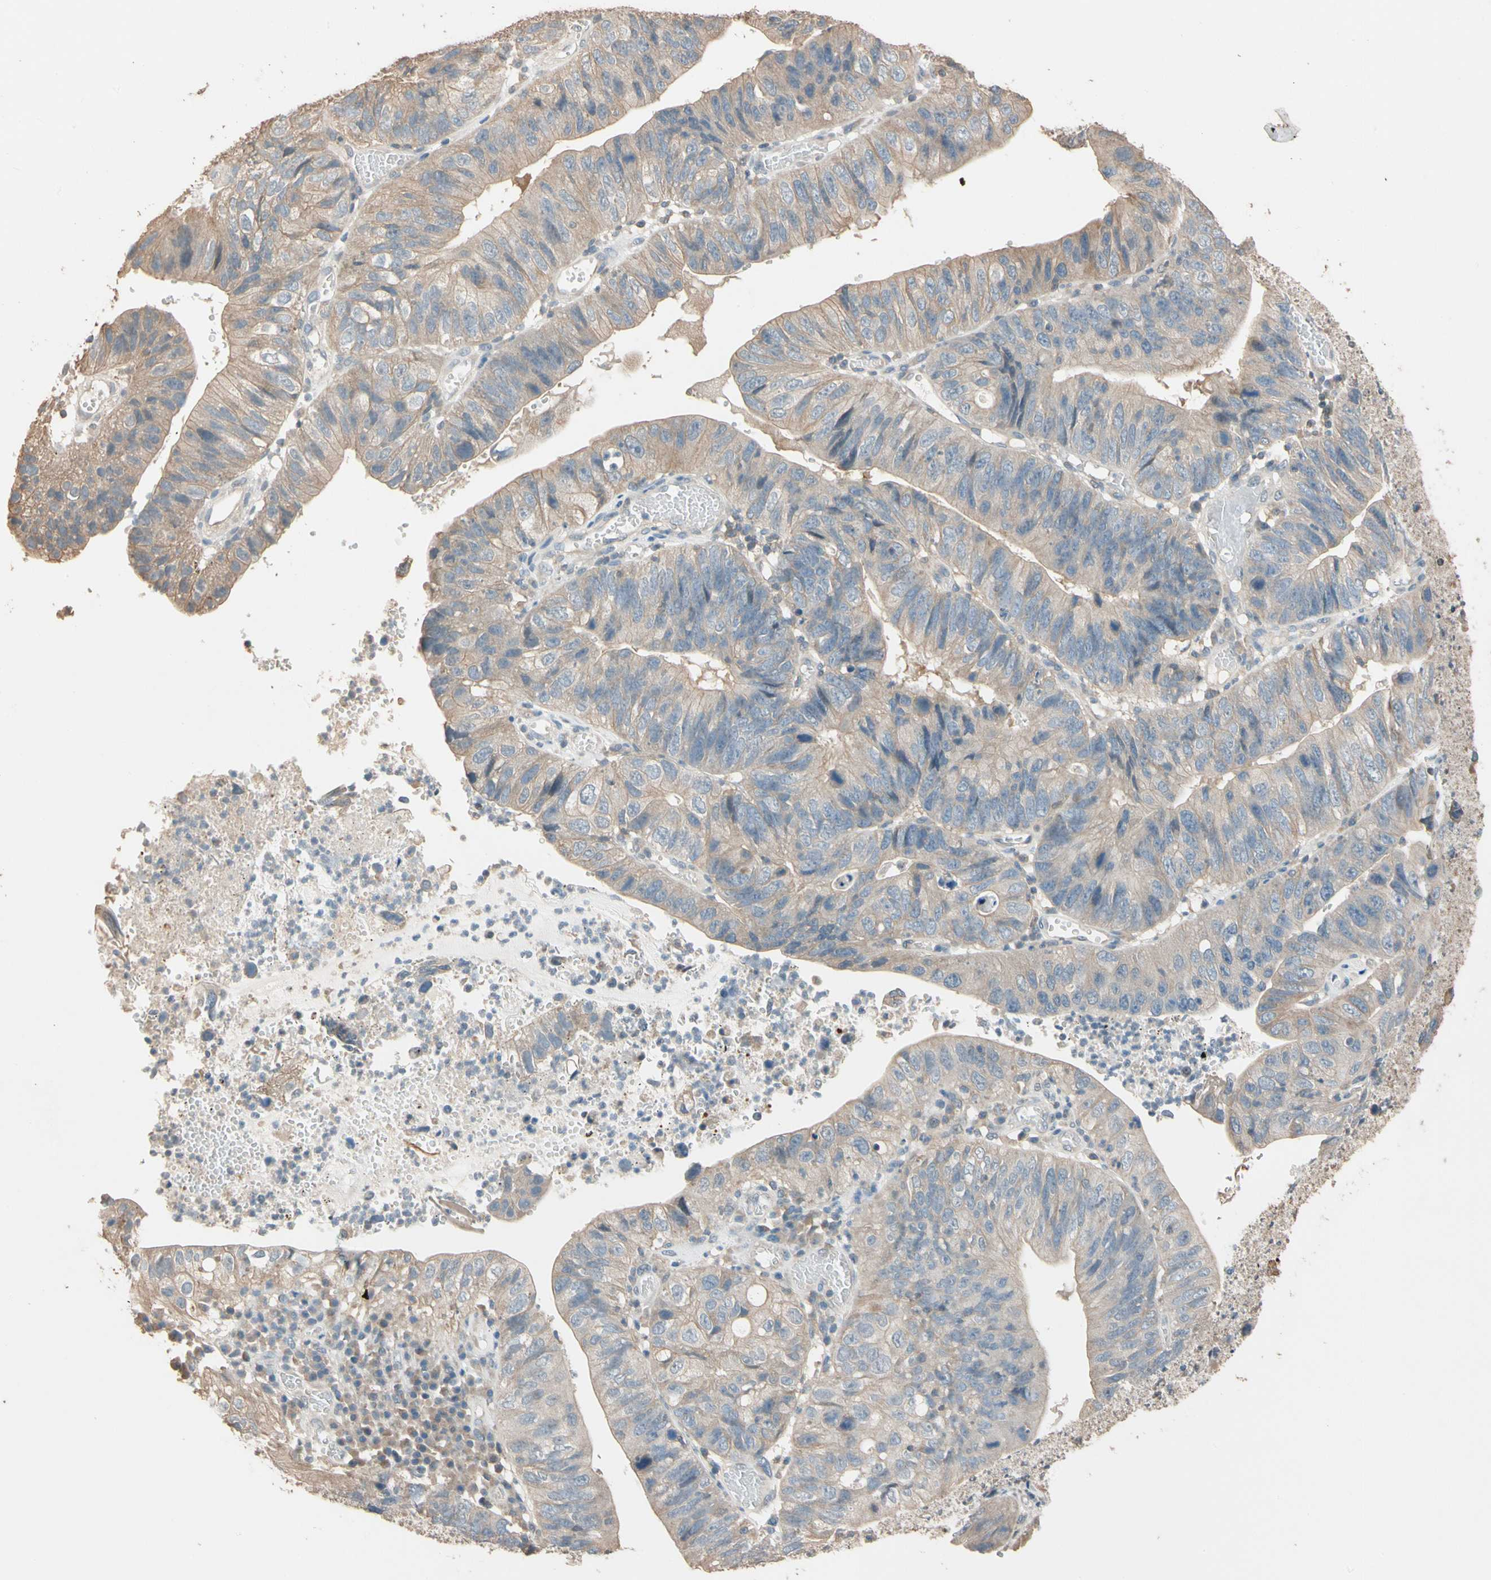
{"staining": {"intensity": "weak", "quantity": "25%-75%", "location": "cytoplasmic/membranous"}, "tissue": "stomach cancer", "cell_type": "Tumor cells", "image_type": "cancer", "snomed": [{"axis": "morphology", "description": "Adenocarcinoma, NOS"}, {"axis": "topography", "description": "Stomach"}], "caption": "High-magnification brightfield microscopy of stomach adenocarcinoma stained with DAB (brown) and counterstained with hematoxylin (blue). tumor cells exhibit weak cytoplasmic/membranous positivity is appreciated in approximately25%-75% of cells.", "gene": "MAP3K7", "patient": {"sex": "male", "age": 59}}